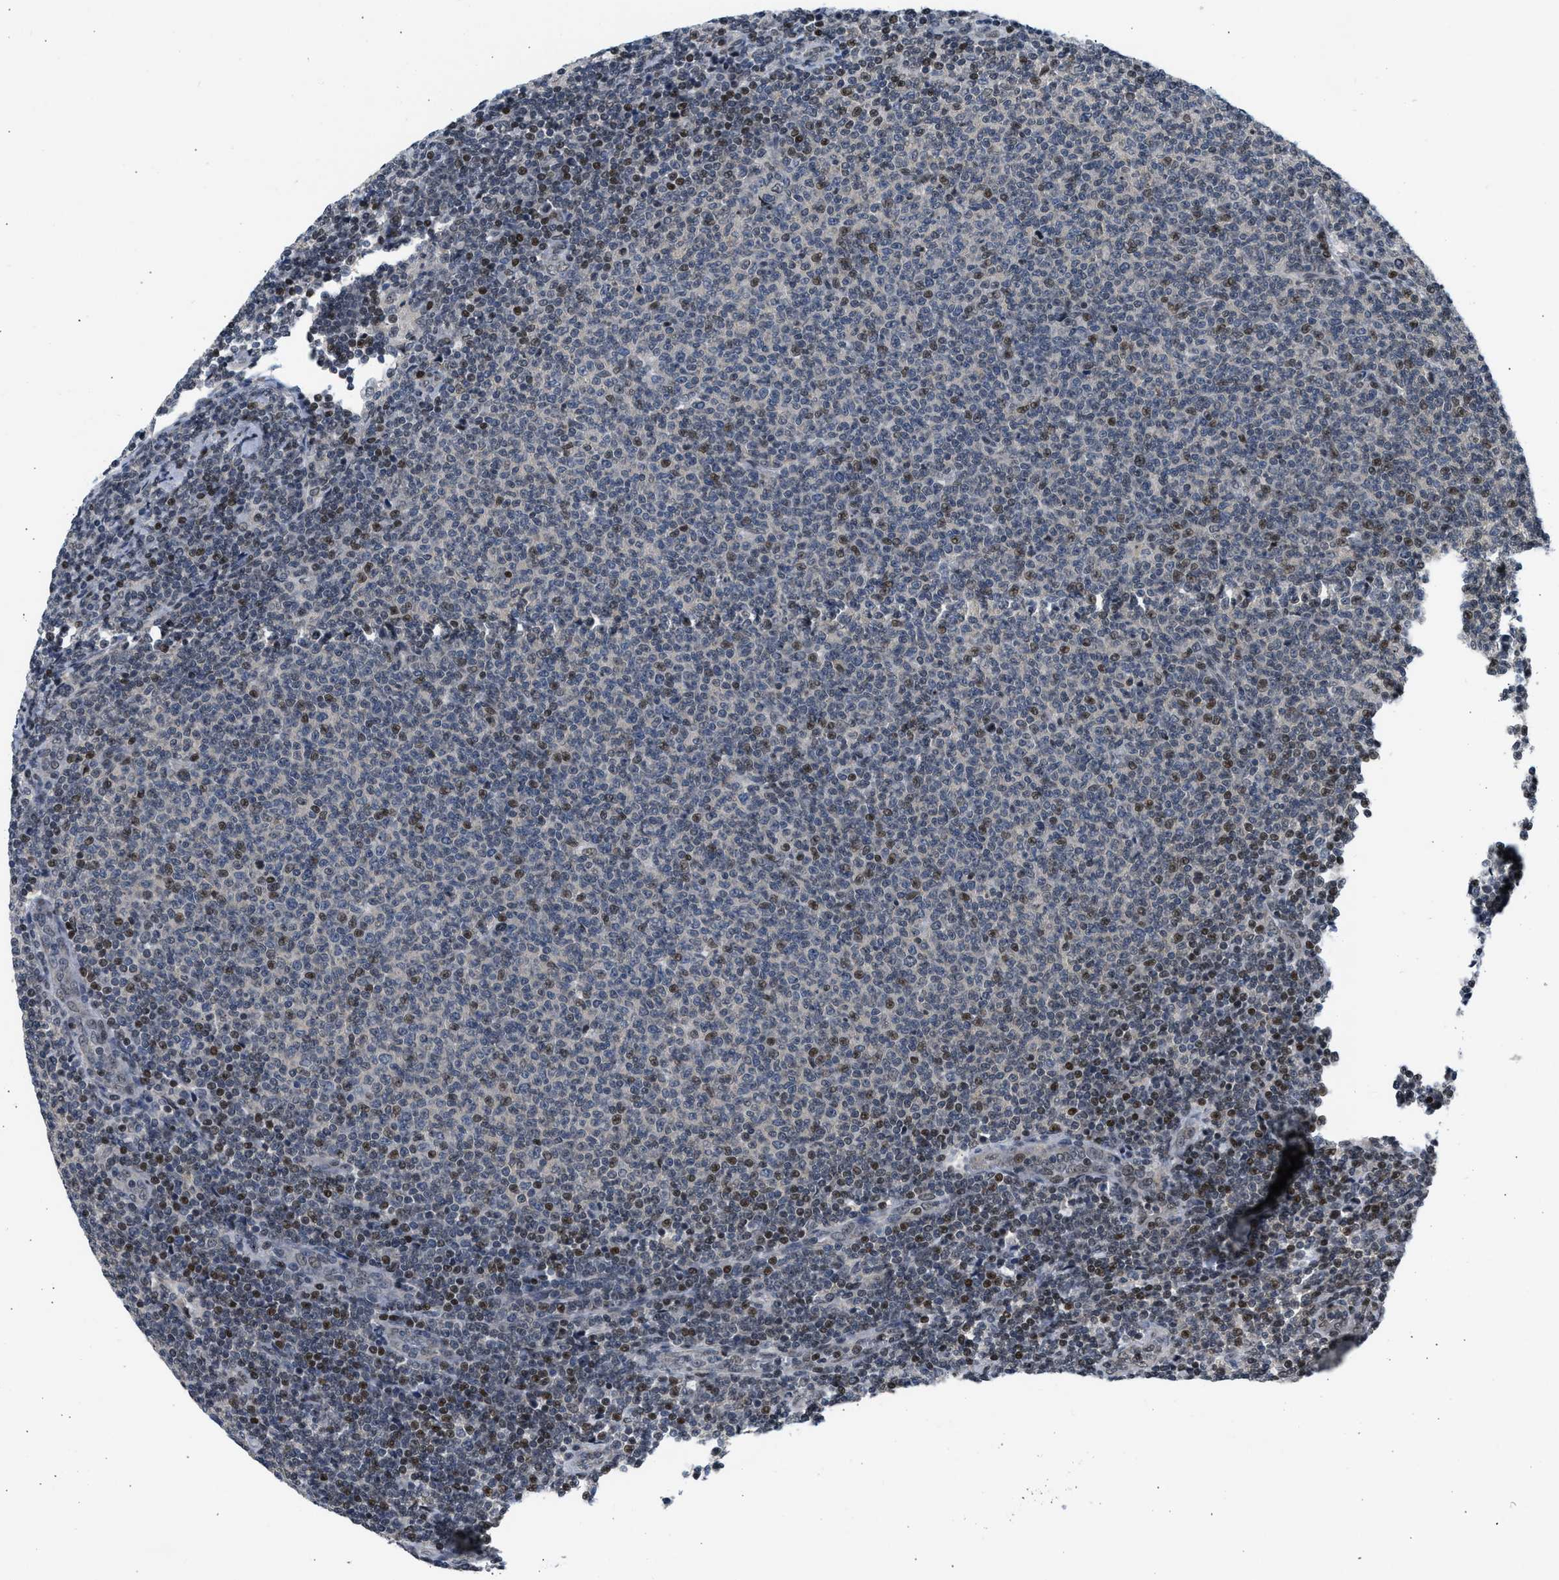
{"staining": {"intensity": "moderate", "quantity": "25%-75%", "location": "nuclear"}, "tissue": "lymphoma", "cell_type": "Tumor cells", "image_type": "cancer", "snomed": [{"axis": "morphology", "description": "Malignant lymphoma, non-Hodgkin's type, Low grade"}, {"axis": "topography", "description": "Lymph node"}], "caption": "Moderate nuclear positivity for a protein is identified in approximately 25%-75% of tumor cells of low-grade malignant lymphoma, non-Hodgkin's type using IHC.", "gene": "OLIG3", "patient": {"sex": "male", "age": 66}}